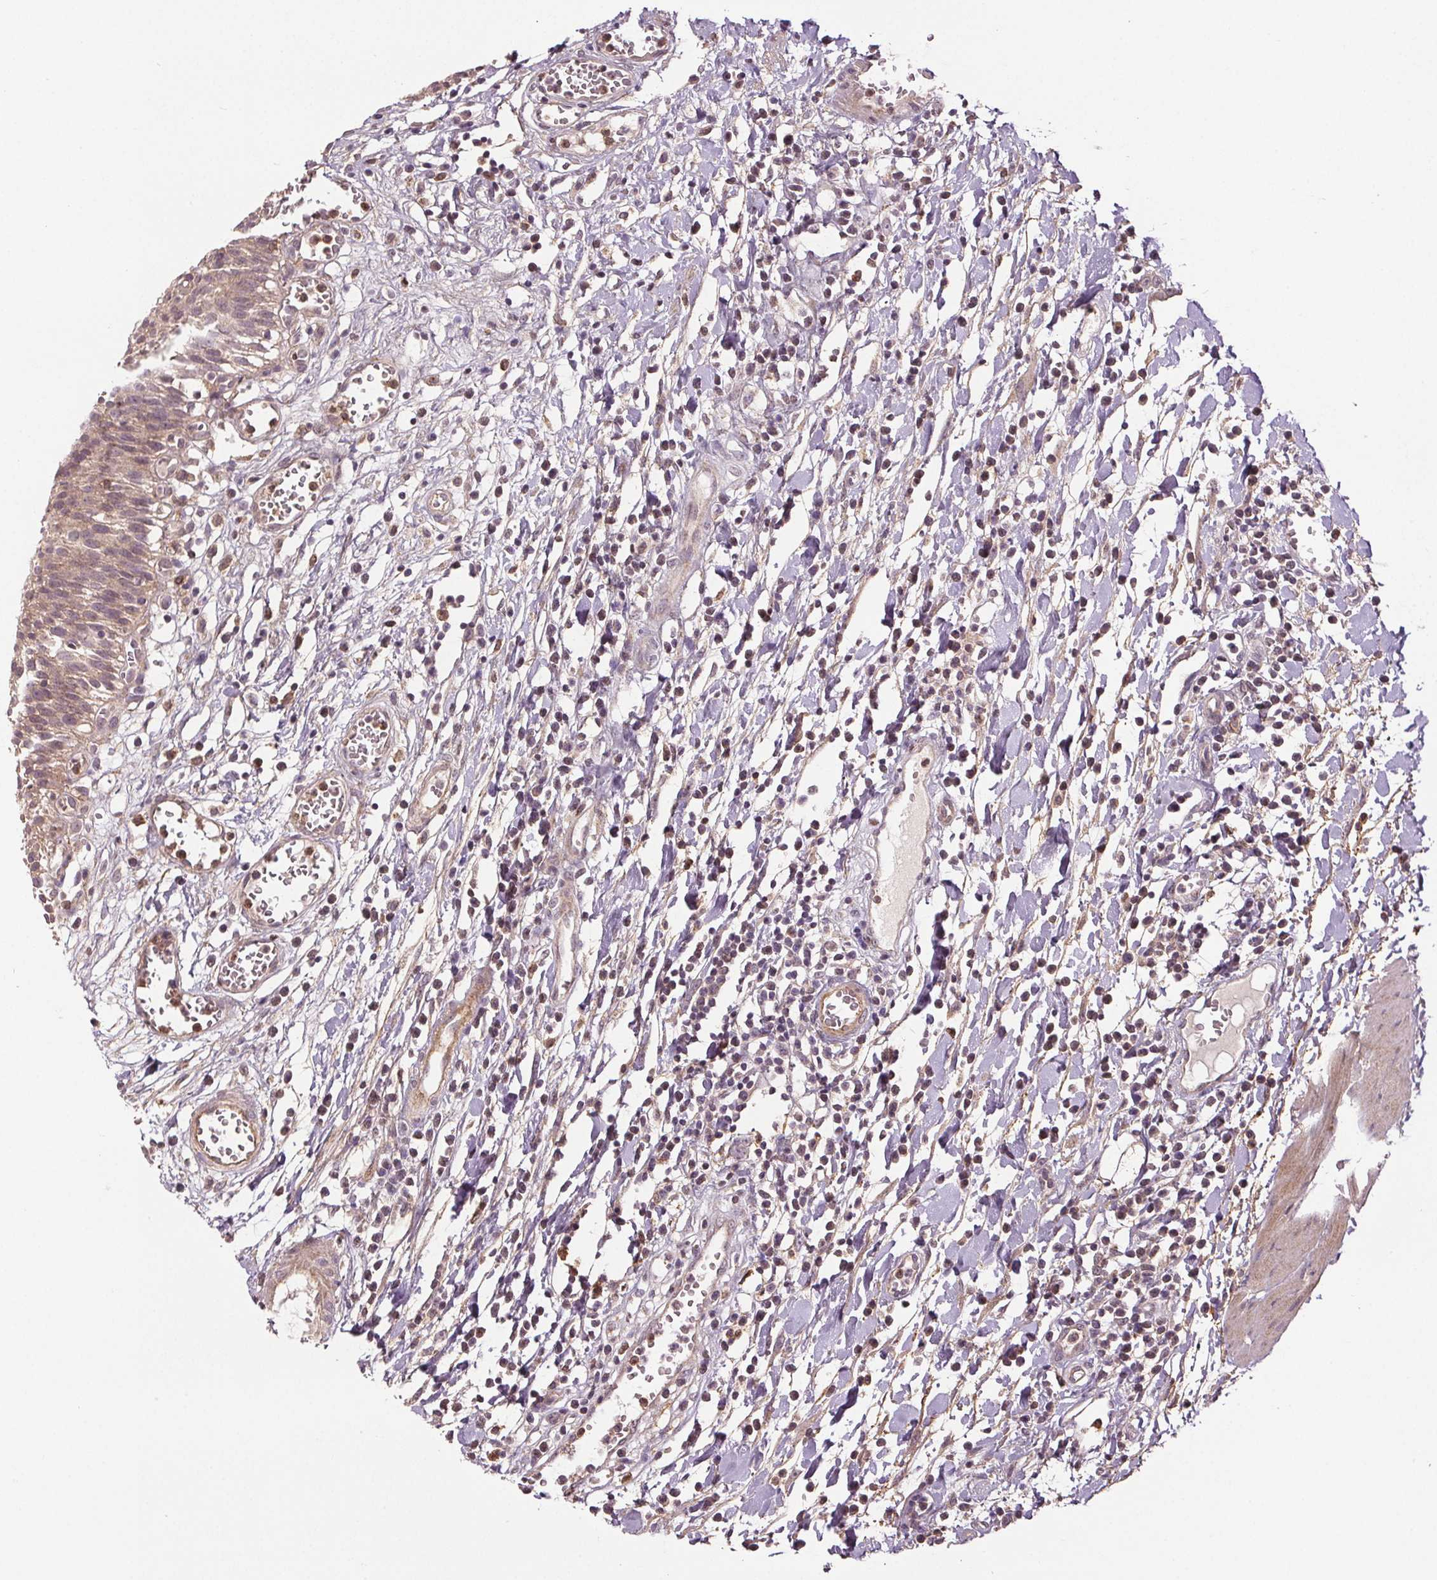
{"staining": {"intensity": "weak", "quantity": "25%-75%", "location": "cytoplasmic/membranous"}, "tissue": "urinary bladder", "cell_type": "Urothelial cells", "image_type": "normal", "snomed": [{"axis": "morphology", "description": "Normal tissue, NOS"}, {"axis": "topography", "description": "Urinary bladder"}], "caption": "A low amount of weak cytoplasmic/membranous staining is appreciated in about 25%-75% of urothelial cells in normal urinary bladder.", "gene": "EPHB3", "patient": {"sex": "male", "age": 64}}